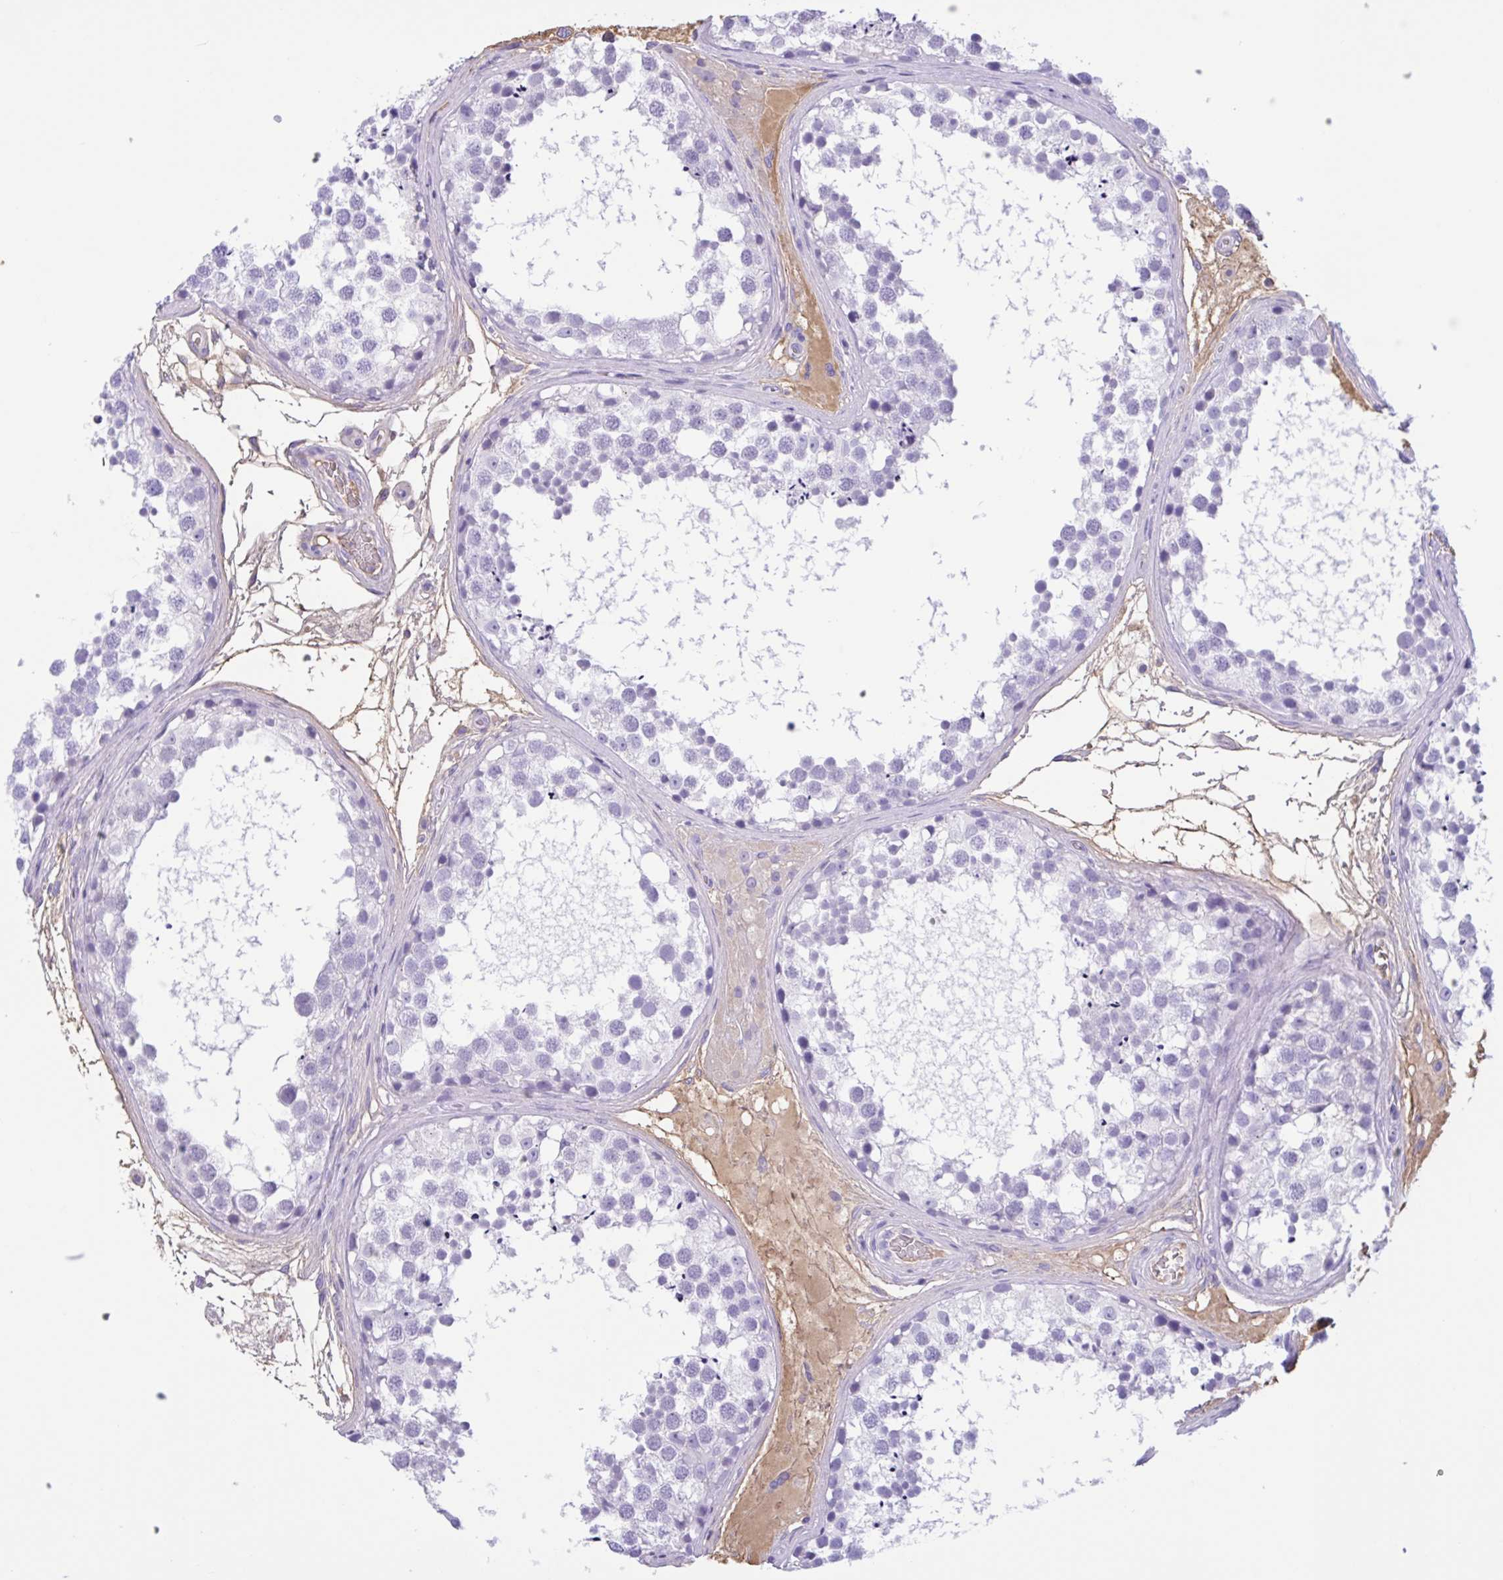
{"staining": {"intensity": "negative", "quantity": "none", "location": "none"}, "tissue": "testis", "cell_type": "Cells in seminiferous ducts", "image_type": "normal", "snomed": [{"axis": "morphology", "description": "Normal tissue, NOS"}, {"axis": "morphology", "description": "Seminoma, NOS"}, {"axis": "topography", "description": "Testis"}], "caption": "Immunohistochemical staining of normal testis exhibits no significant staining in cells in seminiferous ducts.", "gene": "LARGE2", "patient": {"sex": "male", "age": 65}}